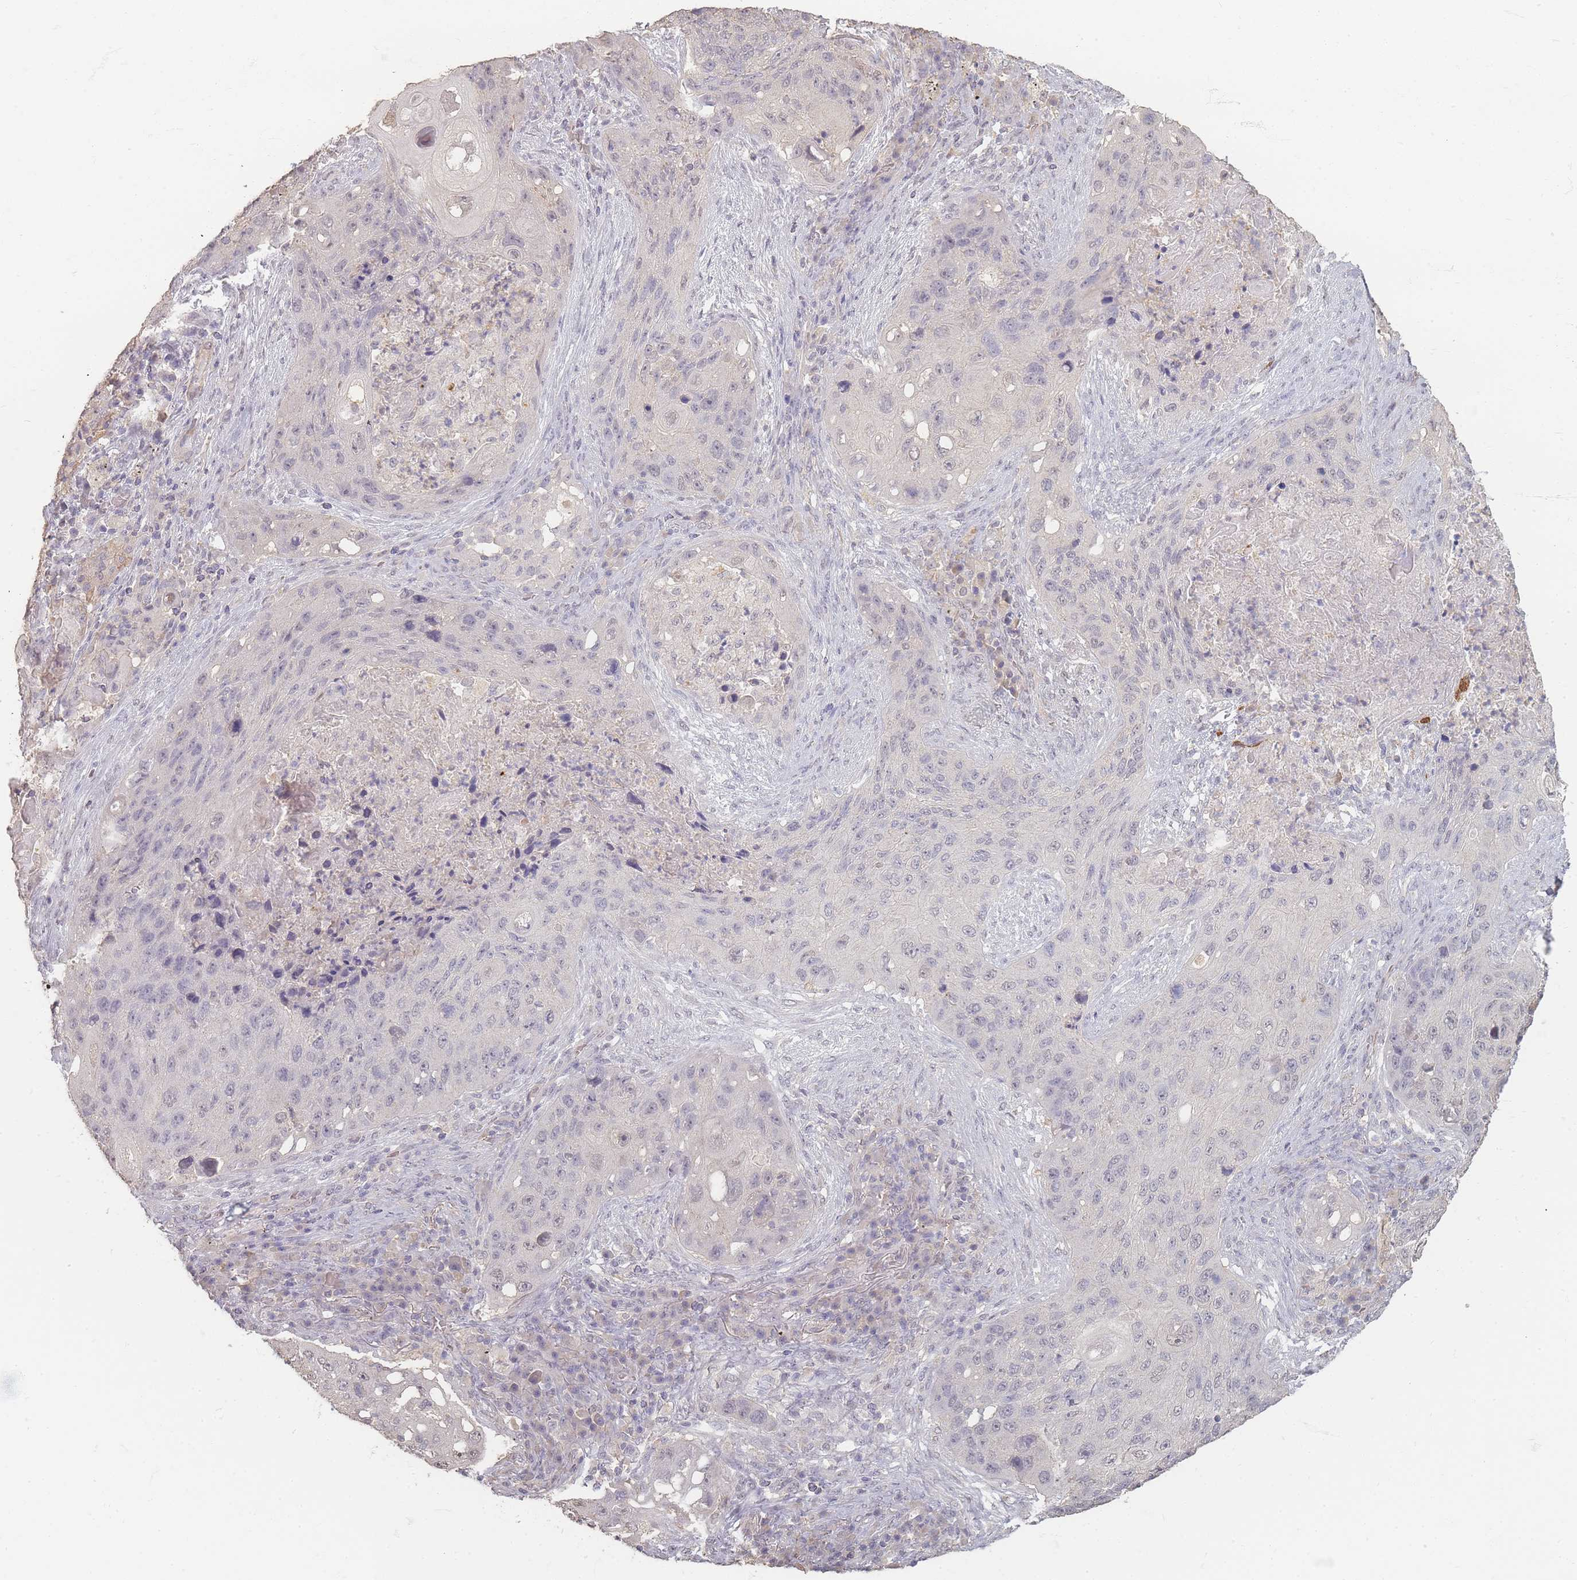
{"staining": {"intensity": "weak", "quantity": "<25%", "location": "nuclear"}, "tissue": "lung cancer", "cell_type": "Tumor cells", "image_type": "cancer", "snomed": [{"axis": "morphology", "description": "Squamous cell carcinoma, NOS"}, {"axis": "topography", "description": "Lung"}], "caption": "Protein analysis of lung cancer displays no significant positivity in tumor cells.", "gene": "RFTN1", "patient": {"sex": "female", "age": 63}}